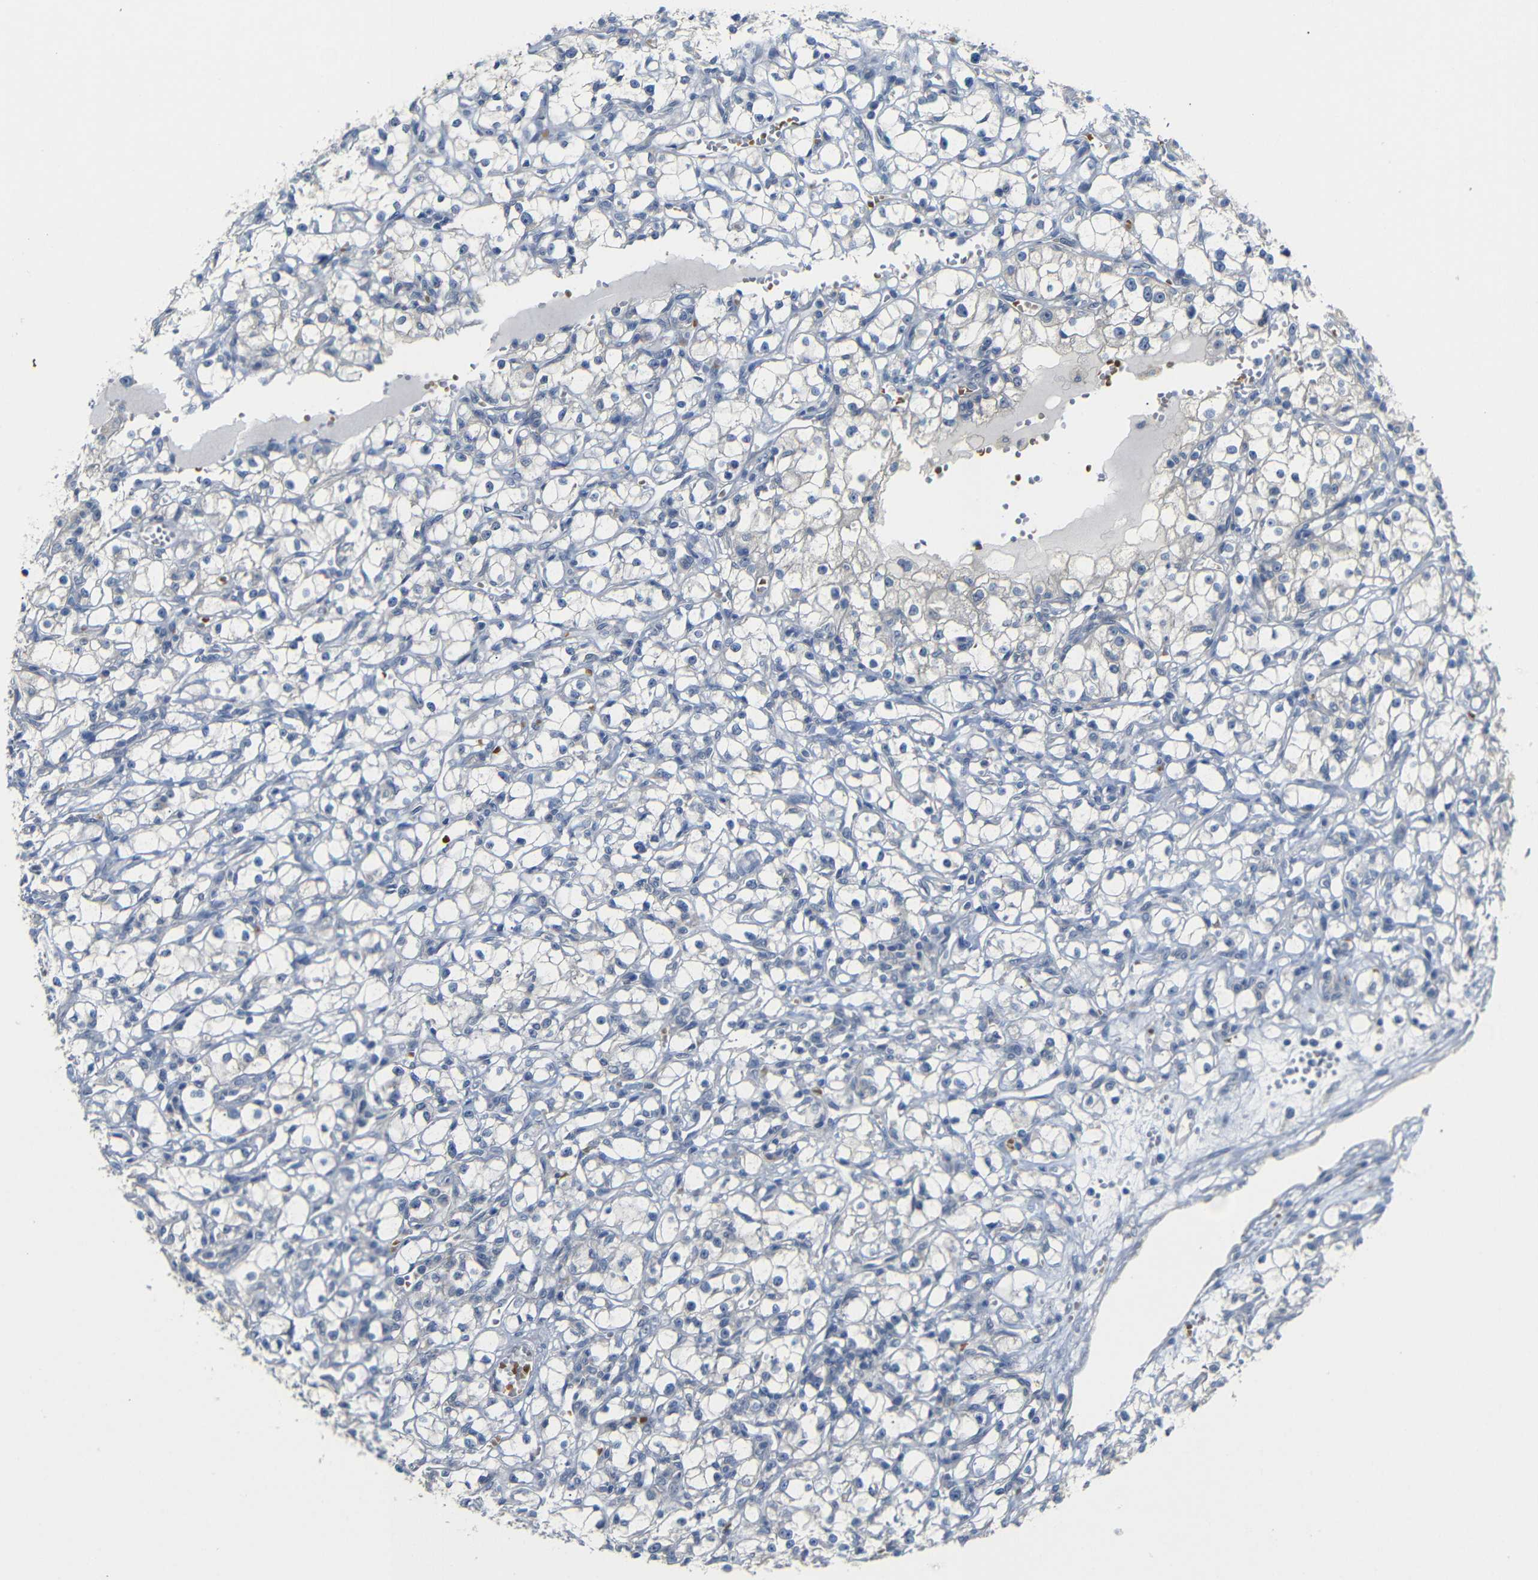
{"staining": {"intensity": "negative", "quantity": "none", "location": "none"}, "tissue": "renal cancer", "cell_type": "Tumor cells", "image_type": "cancer", "snomed": [{"axis": "morphology", "description": "Adenocarcinoma, NOS"}, {"axis": "topography", "description": "Kidney"}], "caption": "Immunohistochemical staining of renal cancer demonstrates no significant expression in tumor cells.", "gene": "TBC1D32", "patient": {"sex": "male", "age": 56}}